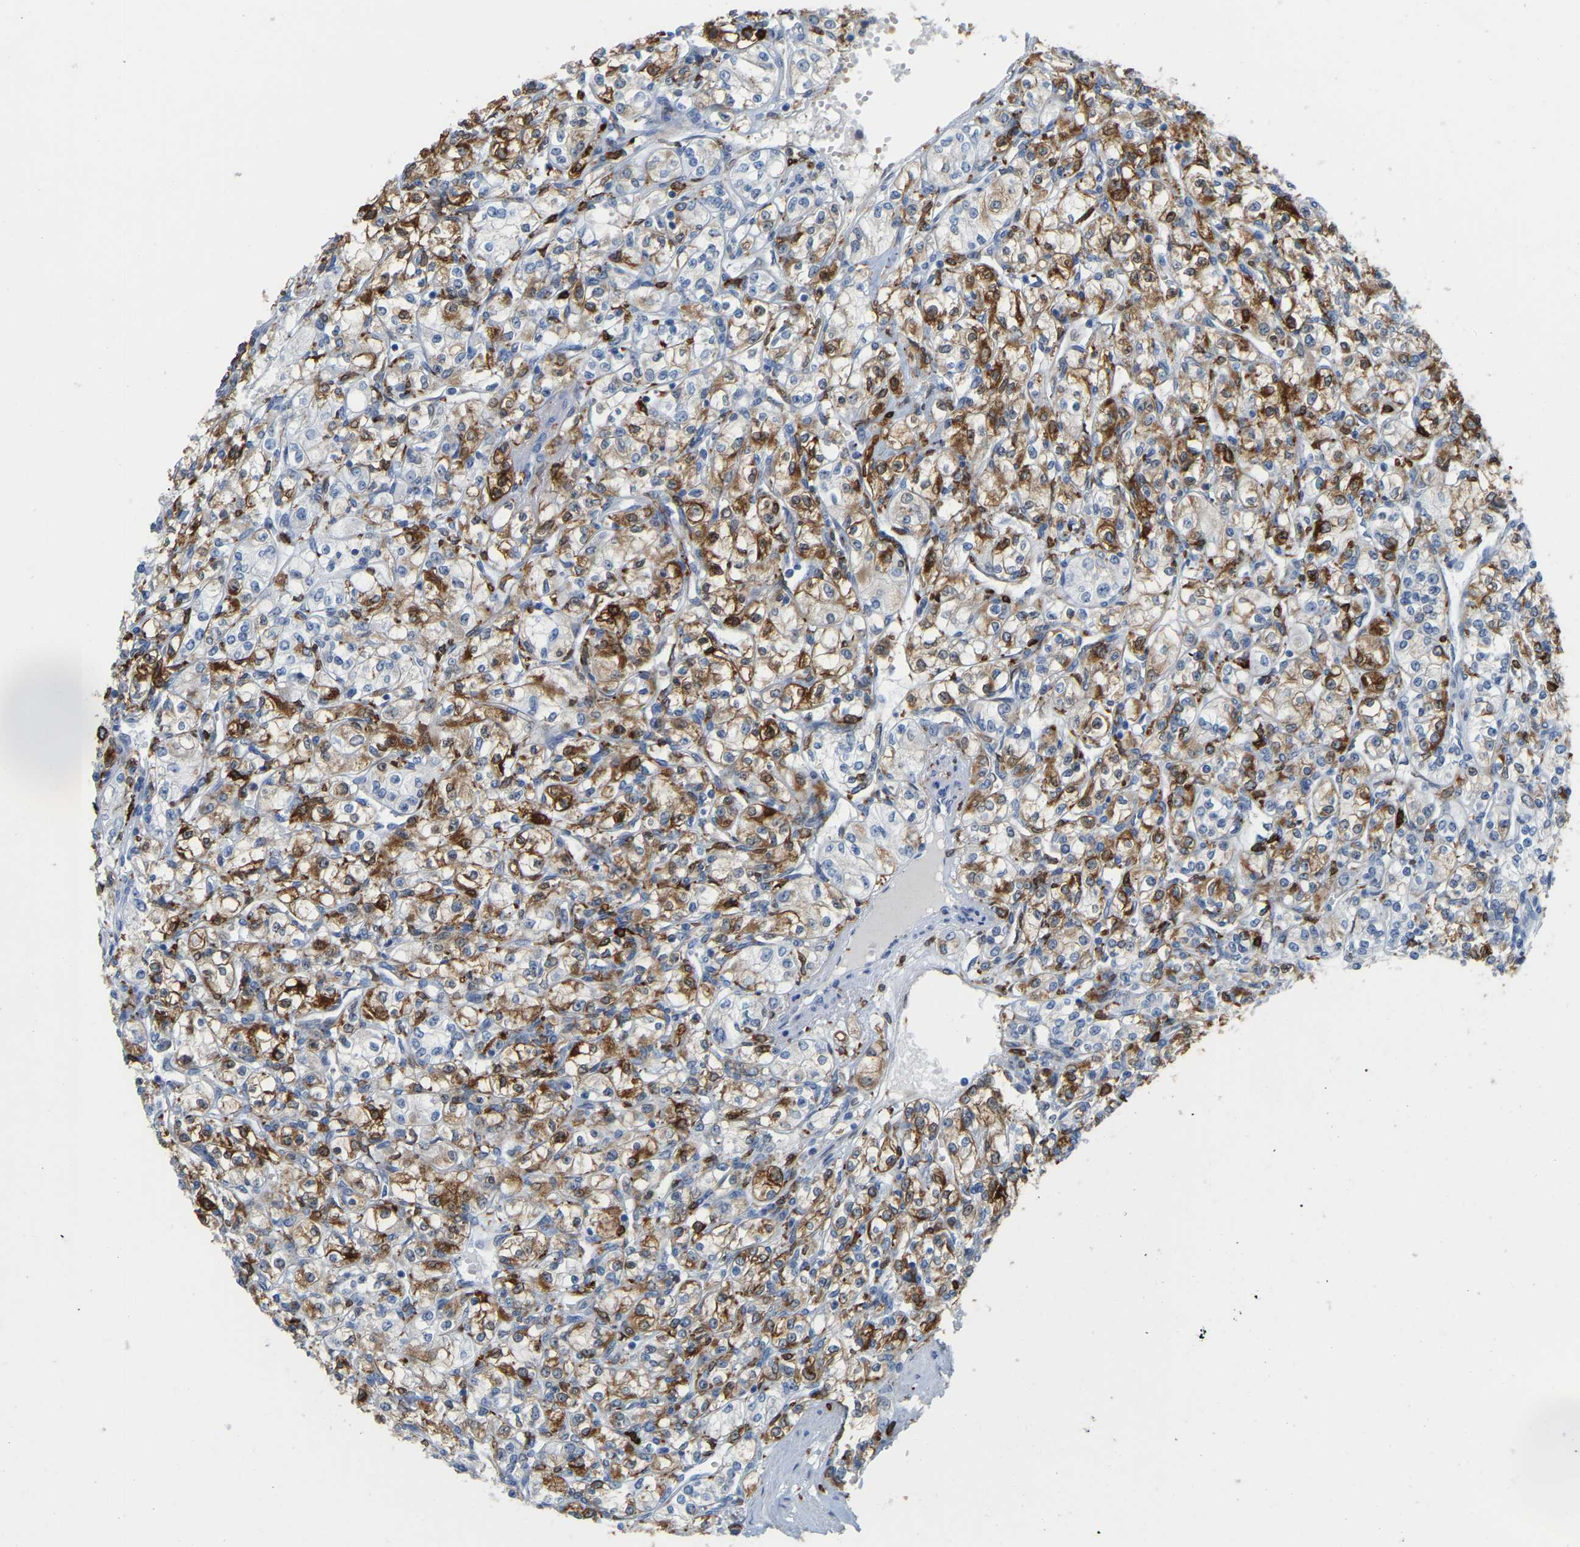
{"staining": {"intensity": "moderate", "quantity": ">75%", "location": "cytoplasmic/membranous"}, "tissue": "renal cancer", "cell_type": "Tumor cells", "image_type": "cancer", "snomed": [{"axis": "morphology", "description": "Adenocarcinoma, NOS"}, {"axis": "topography", "description": "Kidney"}], "caption": "Renal adenocarcinoma stained for a protein shows moderate cytoplasmic/membranous positivity in tumor cells.", "gene": "PTGS1", "patient": {"sex": "male", "age": 77}}